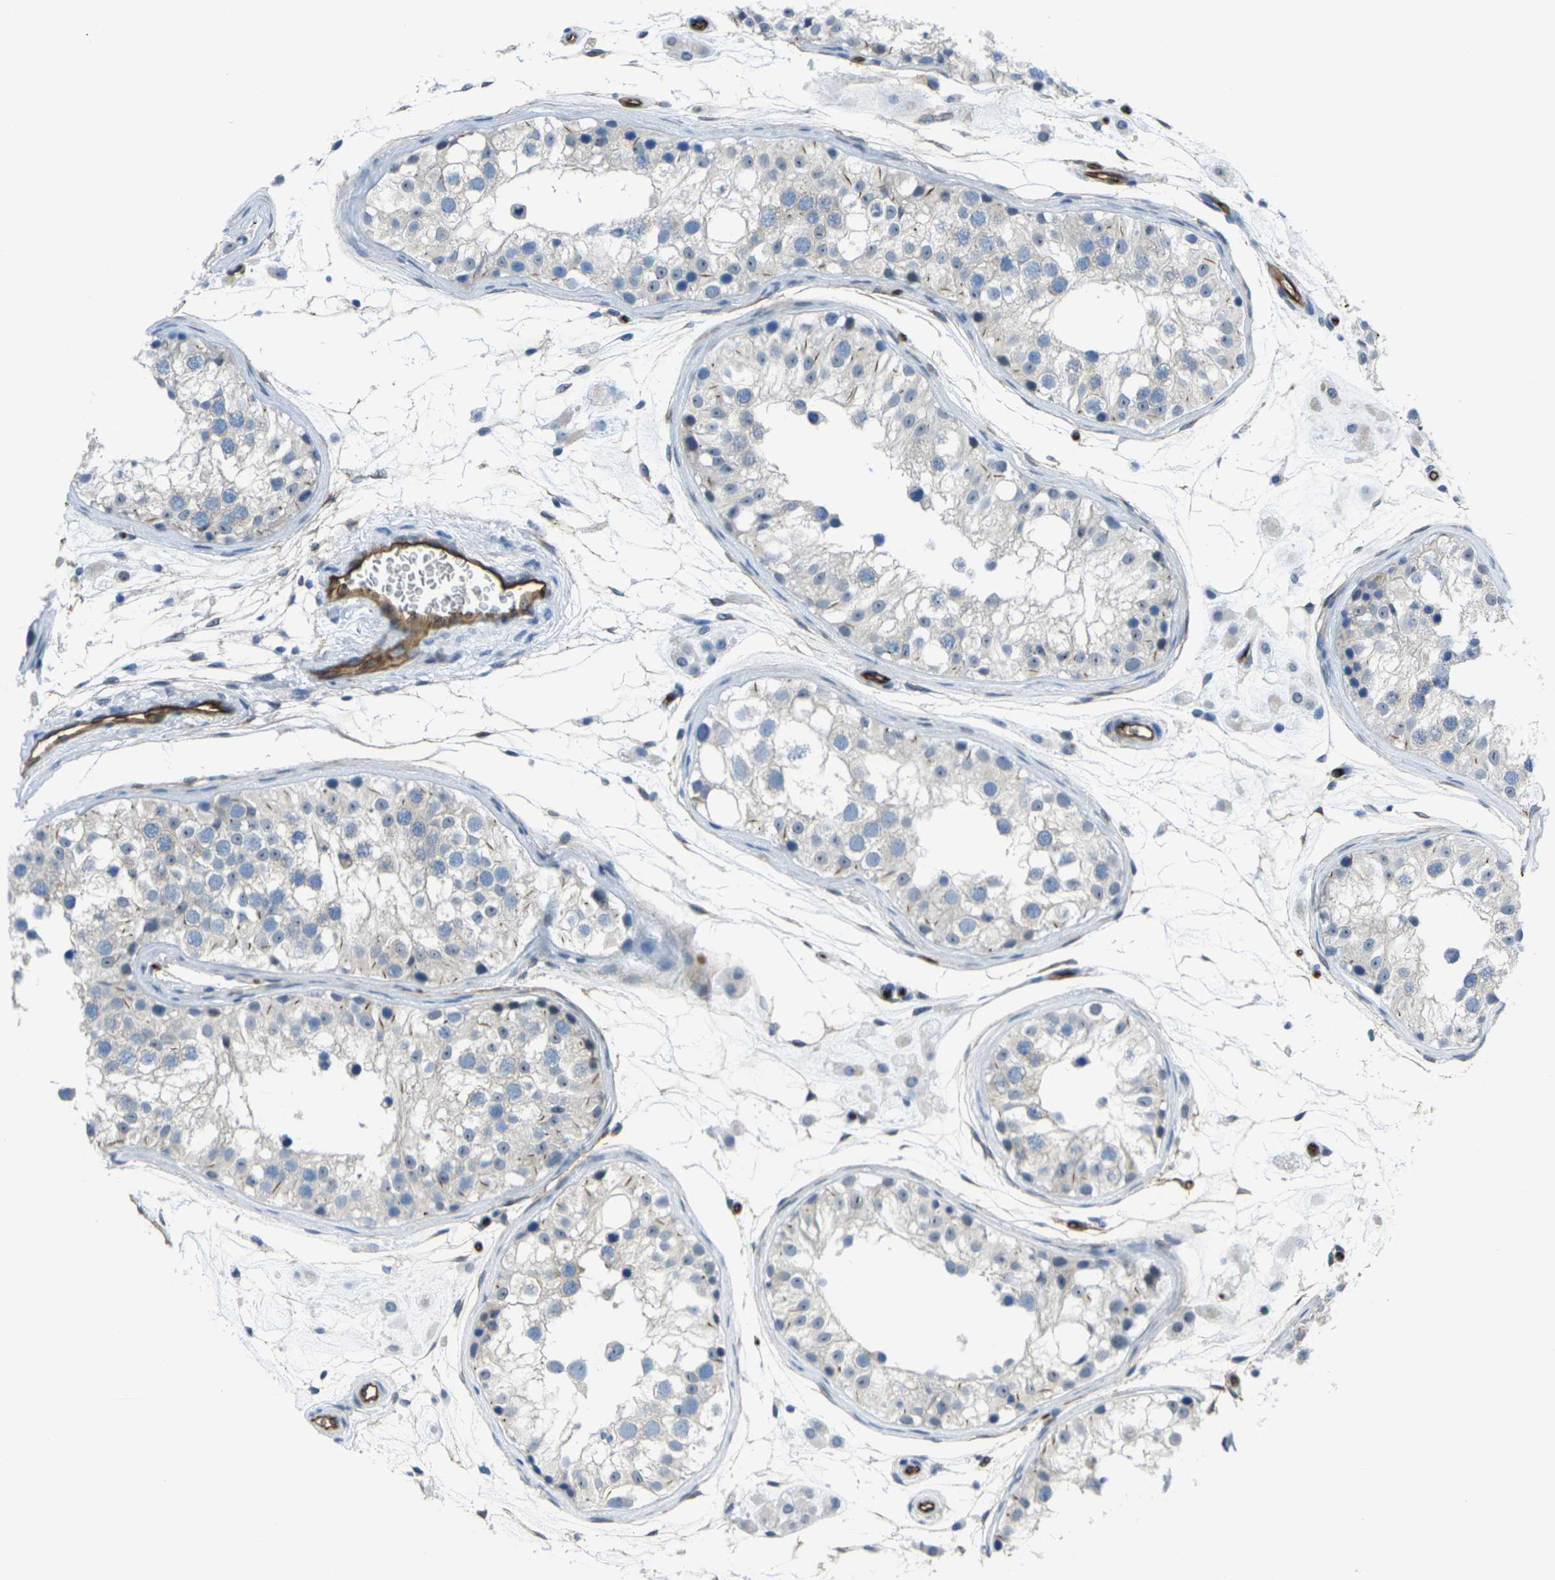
{"staining": {"intensity": "negative", "quantity": "none", "location": "none"}, "tissue": "testis", "cell_type": "Cells in seminiferous ducts", "image_type": "normal", "snomed": [{"axis": "morphology", "description": "Normal tissue, NOS"}, {"axis": "morphology", "description": "Adenocarcinoma, metastatic, NOS"}, {"axis": "topography", "description": "Testis"}], "caption": "Immunohistochemistry photomicrograph of unremarkable testis stained for a protein (brown), which shows no expression in cells in seminiferous ducts.", "gene": "HSPA12B", "patient": {"sex": "male", "age": 26}}